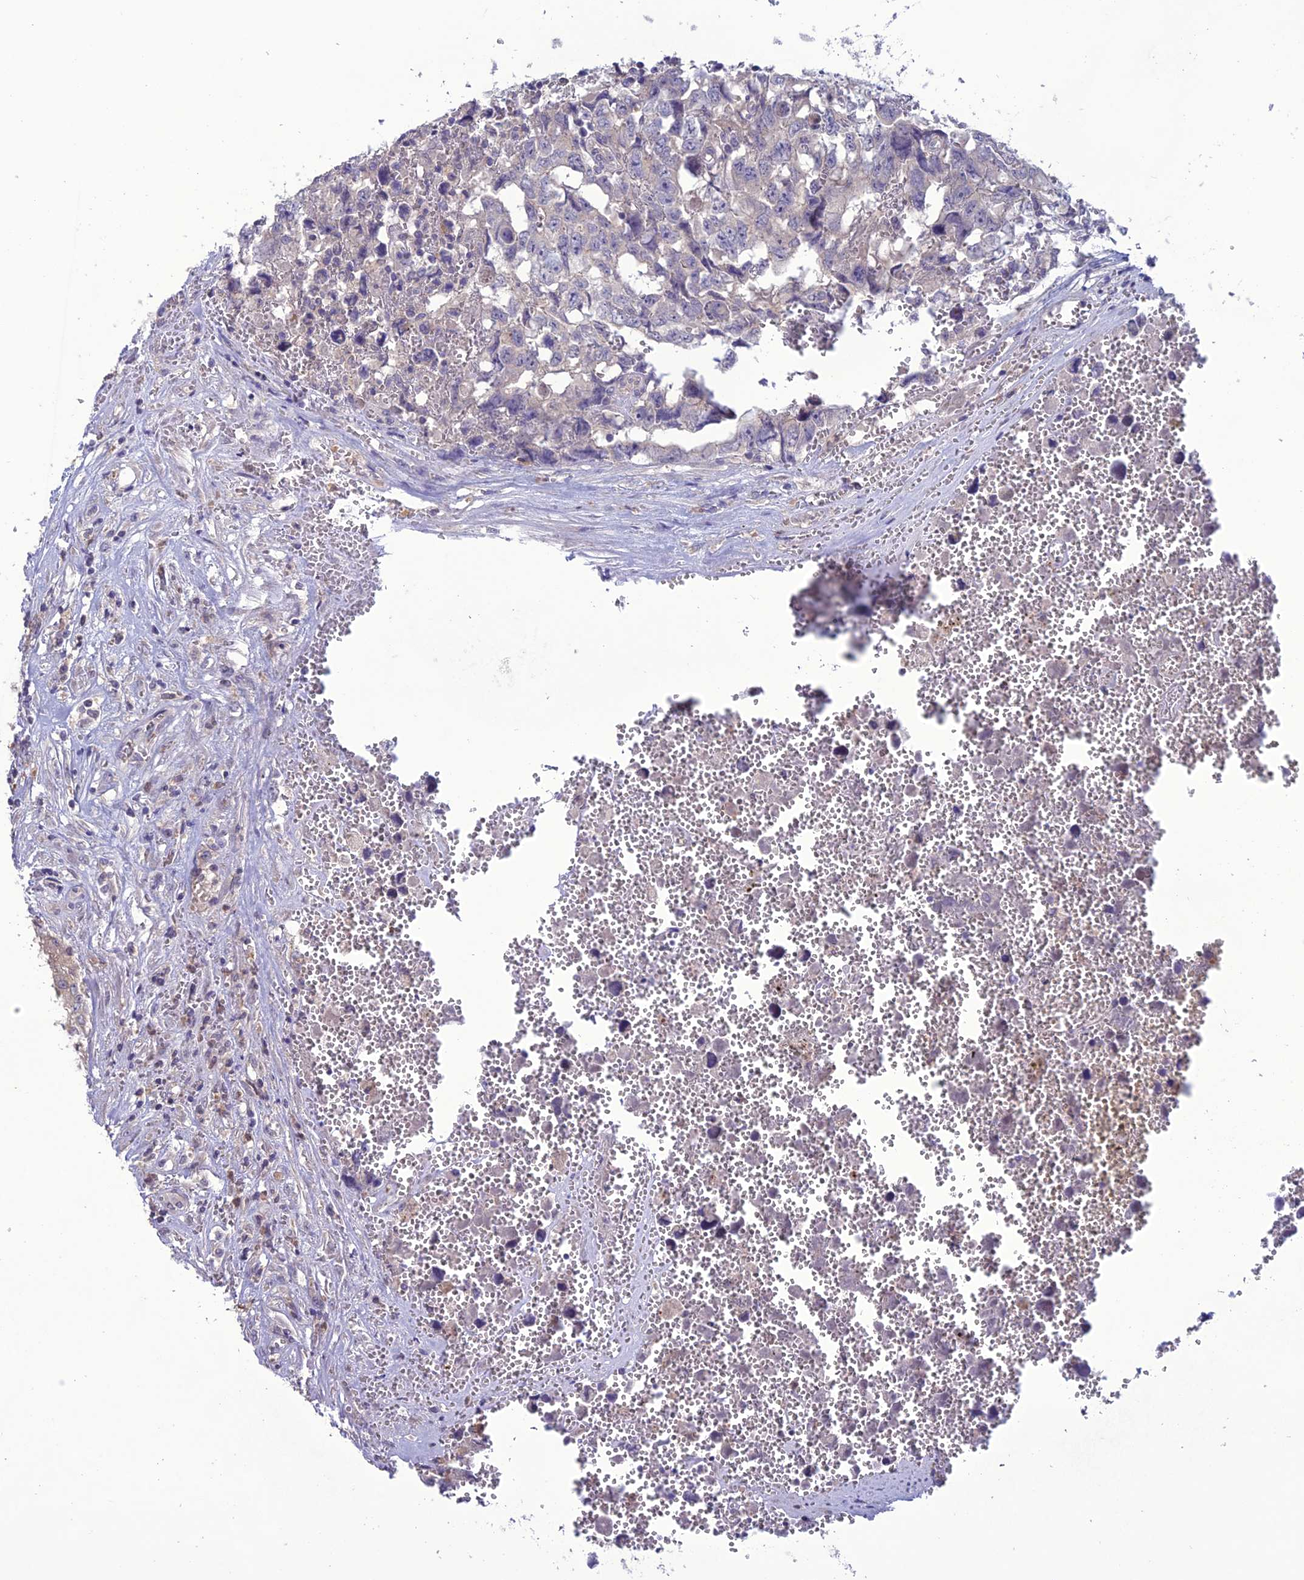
{"staining": {"intensity": "negative", "quantity": "none", "location": "none"}, "tissue": "testis cancer", "cell_type": "Tumor cells", "image_type": "cancer", "snomed": [{"axis": "morphology", "description": "Carcinoma, Embryonal, NOS"}, {"axis": "topography", "description": "Testis"}], "caption": "DAB (3,3'-diaminobenzidine) immunohistochemical staining of testis cancer (embryonal carcinoma) reveals no significant expression in tumor cells.", "gene": "C2orf76", "patient": {"sex": "male", "age": 31}}